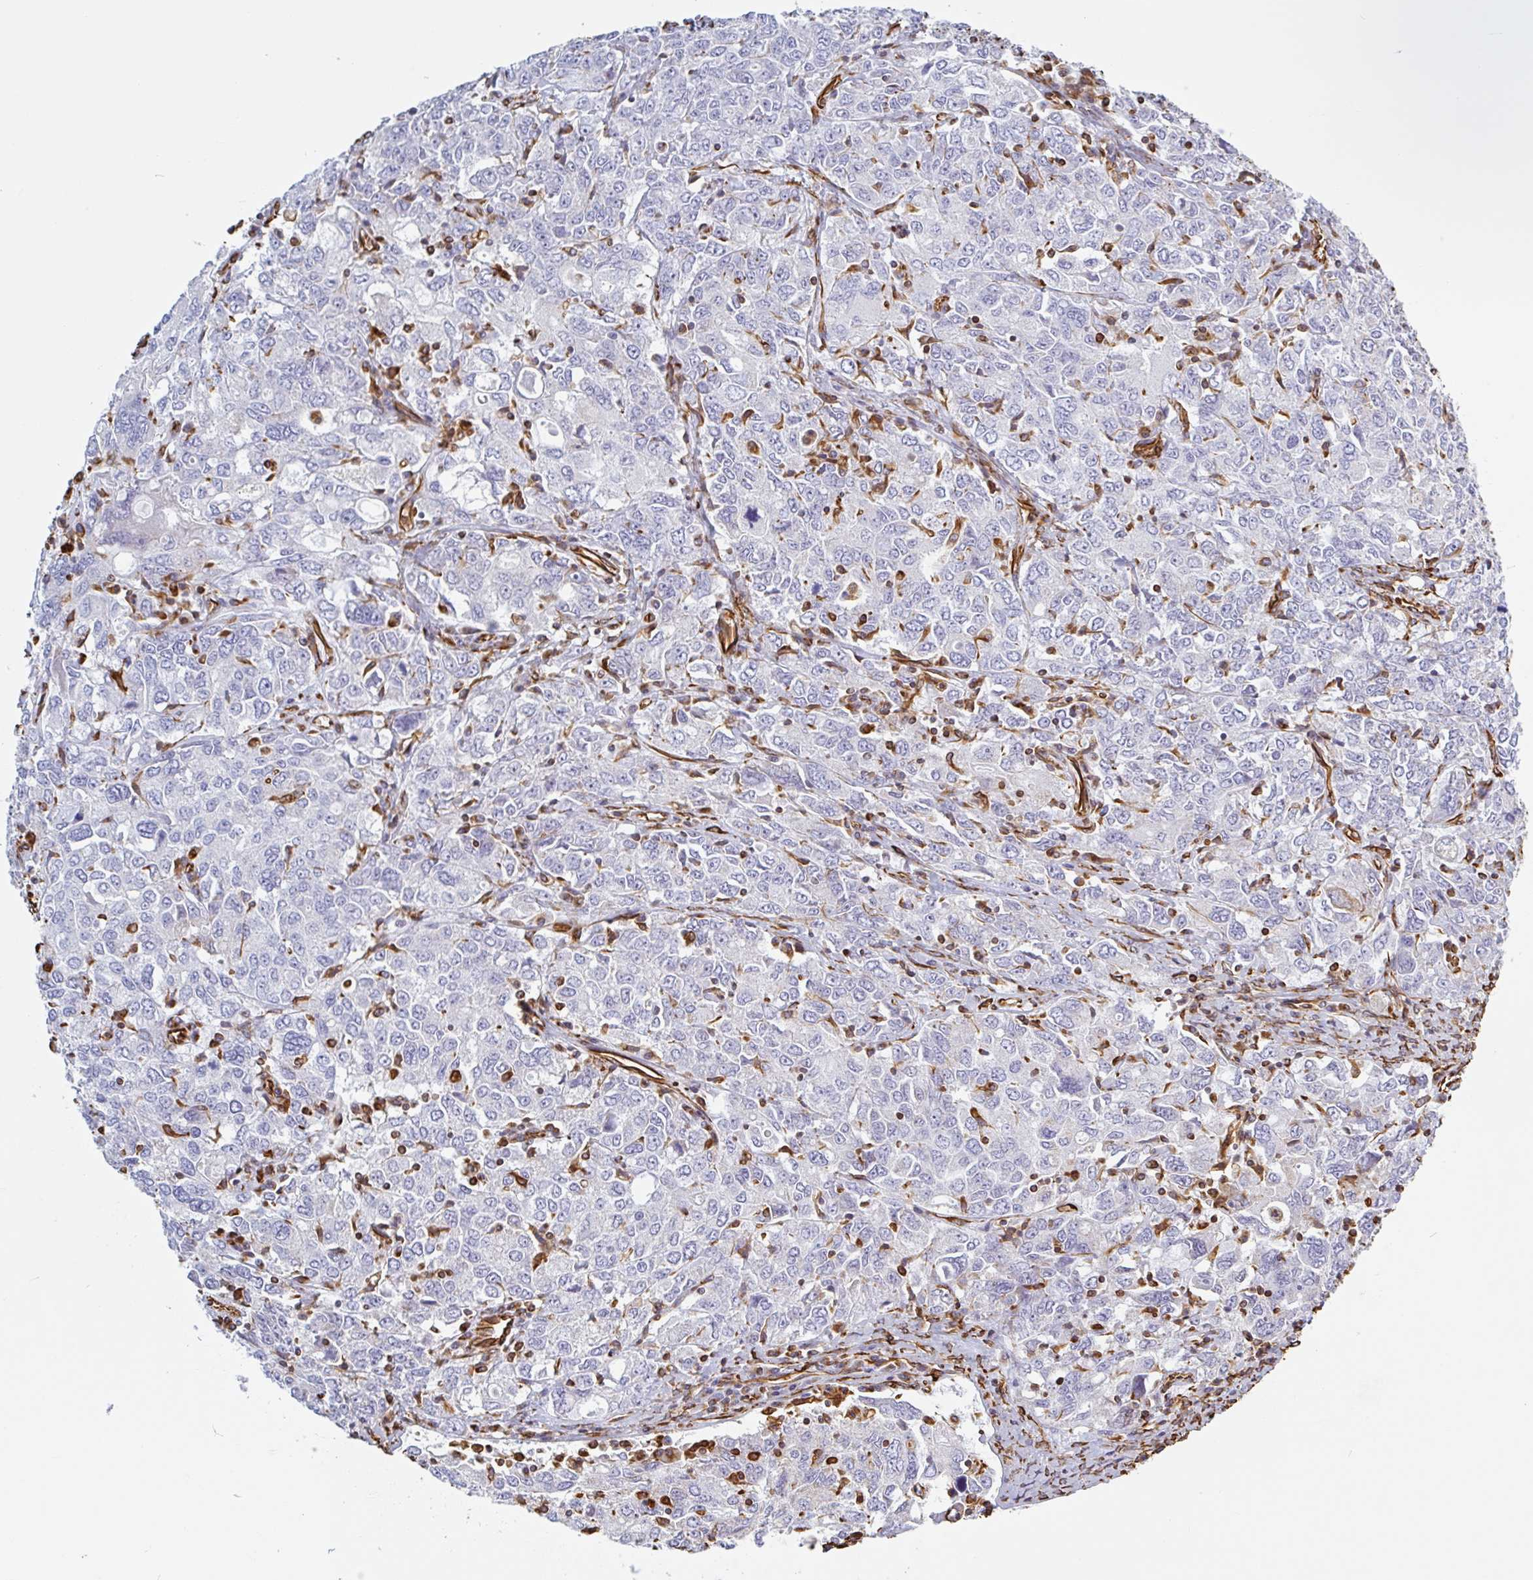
{"staining": {"intensity": "negative", "quantity": "none", "location": "none"}, "tissue": "ovarian cancer", "cell_type": "Tumor cells", "image_type": "cancer", "snomed": [{"axis": "morphology", "description": "Carcinoma, endometroid"}, {"axis": "topography", "description": "Ovary"}], "caption": "Immunohistochemistry (IHC) of human ovarian cancer shows no staining in tumor cells. (DAB (3,3'-diaminobenzidine) IHC with hematoxylin counter stain).", "gene": "PPFIA1", "patient": {"sex": "female", "age": 62}}